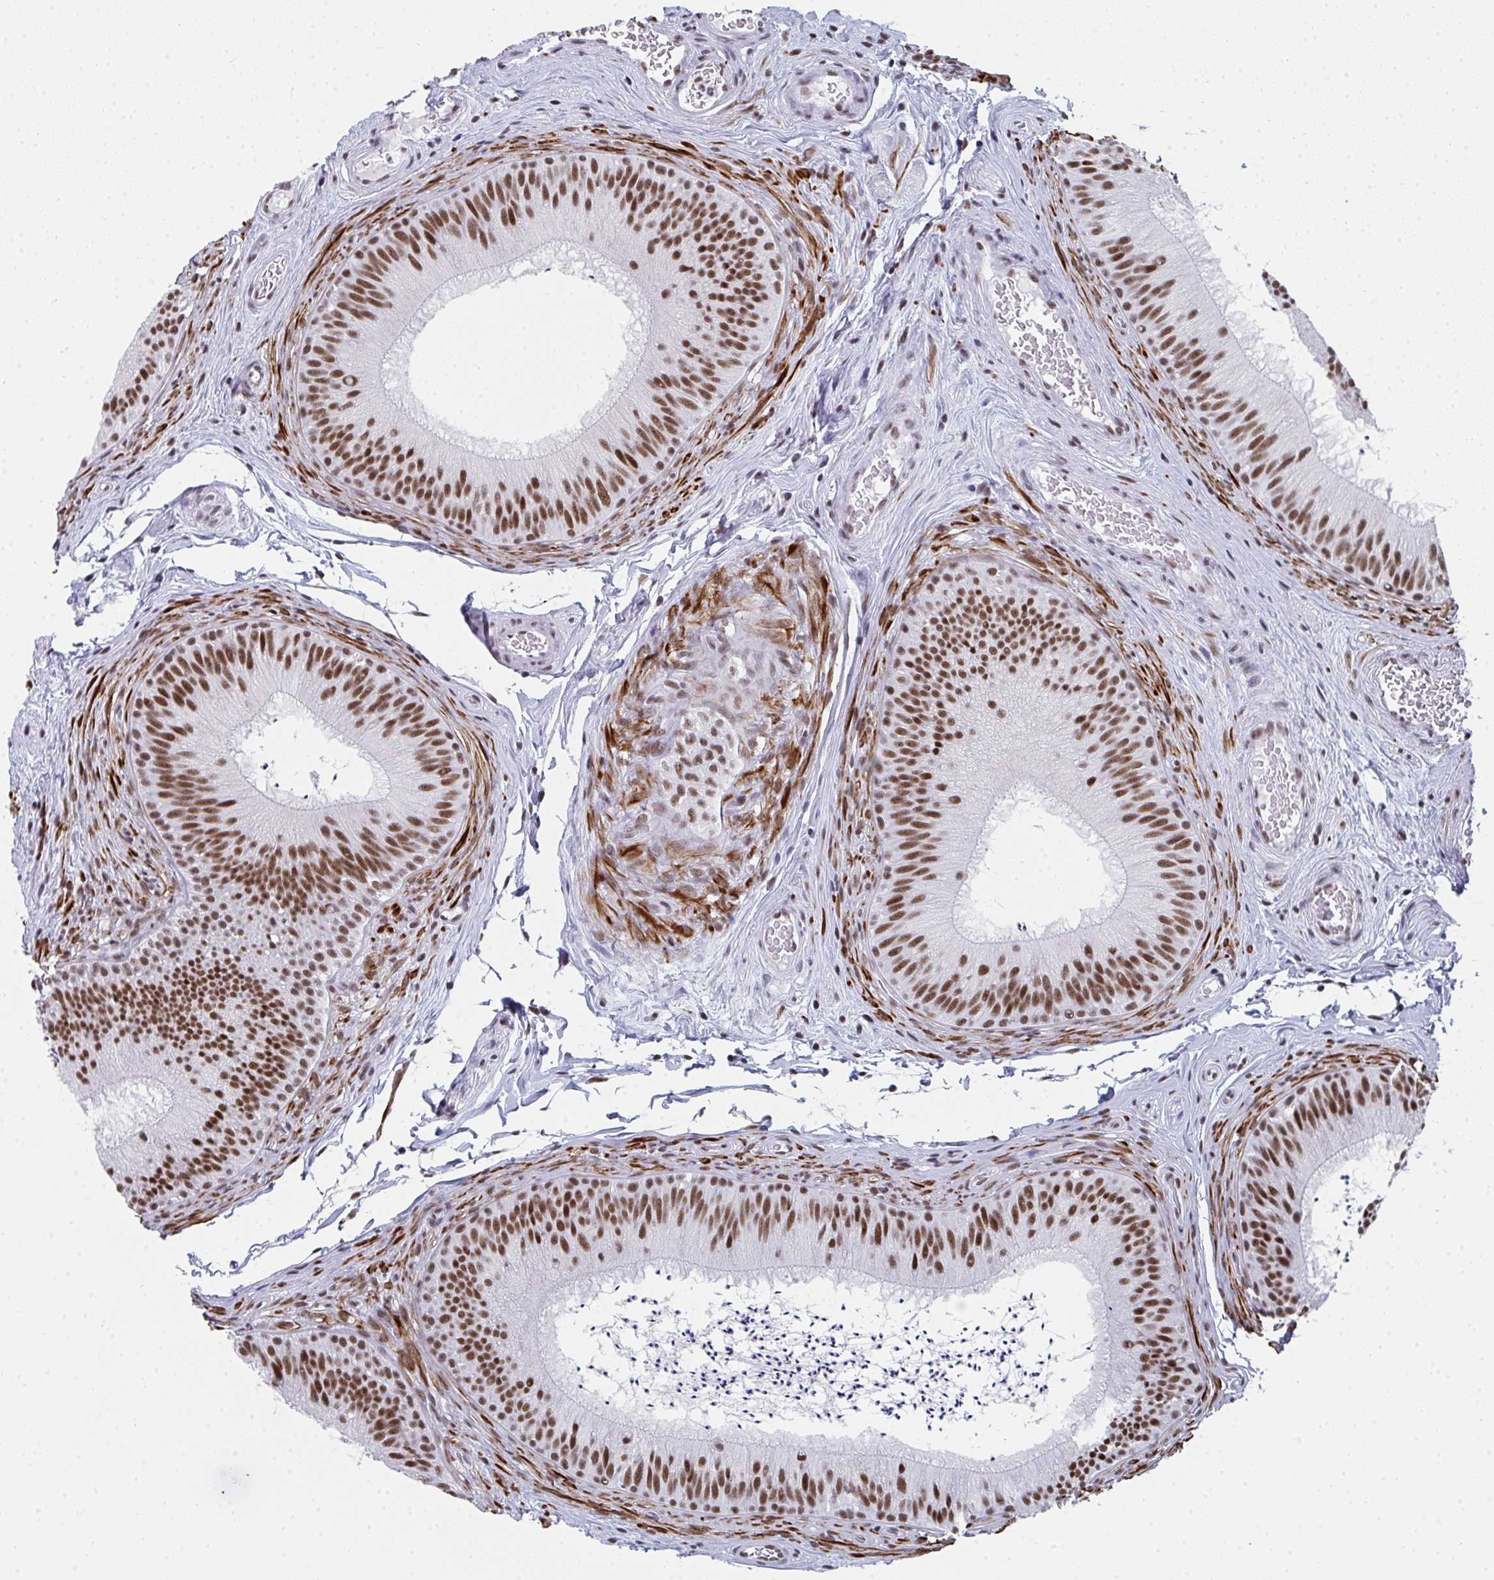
{"staining": {"intensity": "moderate", "quantity": ">75%", "location": "nuclear"}, "tissue": "epididymis", "cell_type": "Glandular cells", "image_type": "normal", "snomed": [{"axis": "morphology", "description": "Normal tissue, NOS"}, {"axis": "topography", "description": "Epididymis"}], "caption": "Glandular cells exhibit medium levels of moderate nuclear staining in about >75% of cells in unremarkable epididymis. (brown staining indicates protein expression, while blue staining denotes nuclei).", "gene": "SNRNP70", "patient": {"sex": "male", "age": 24}}